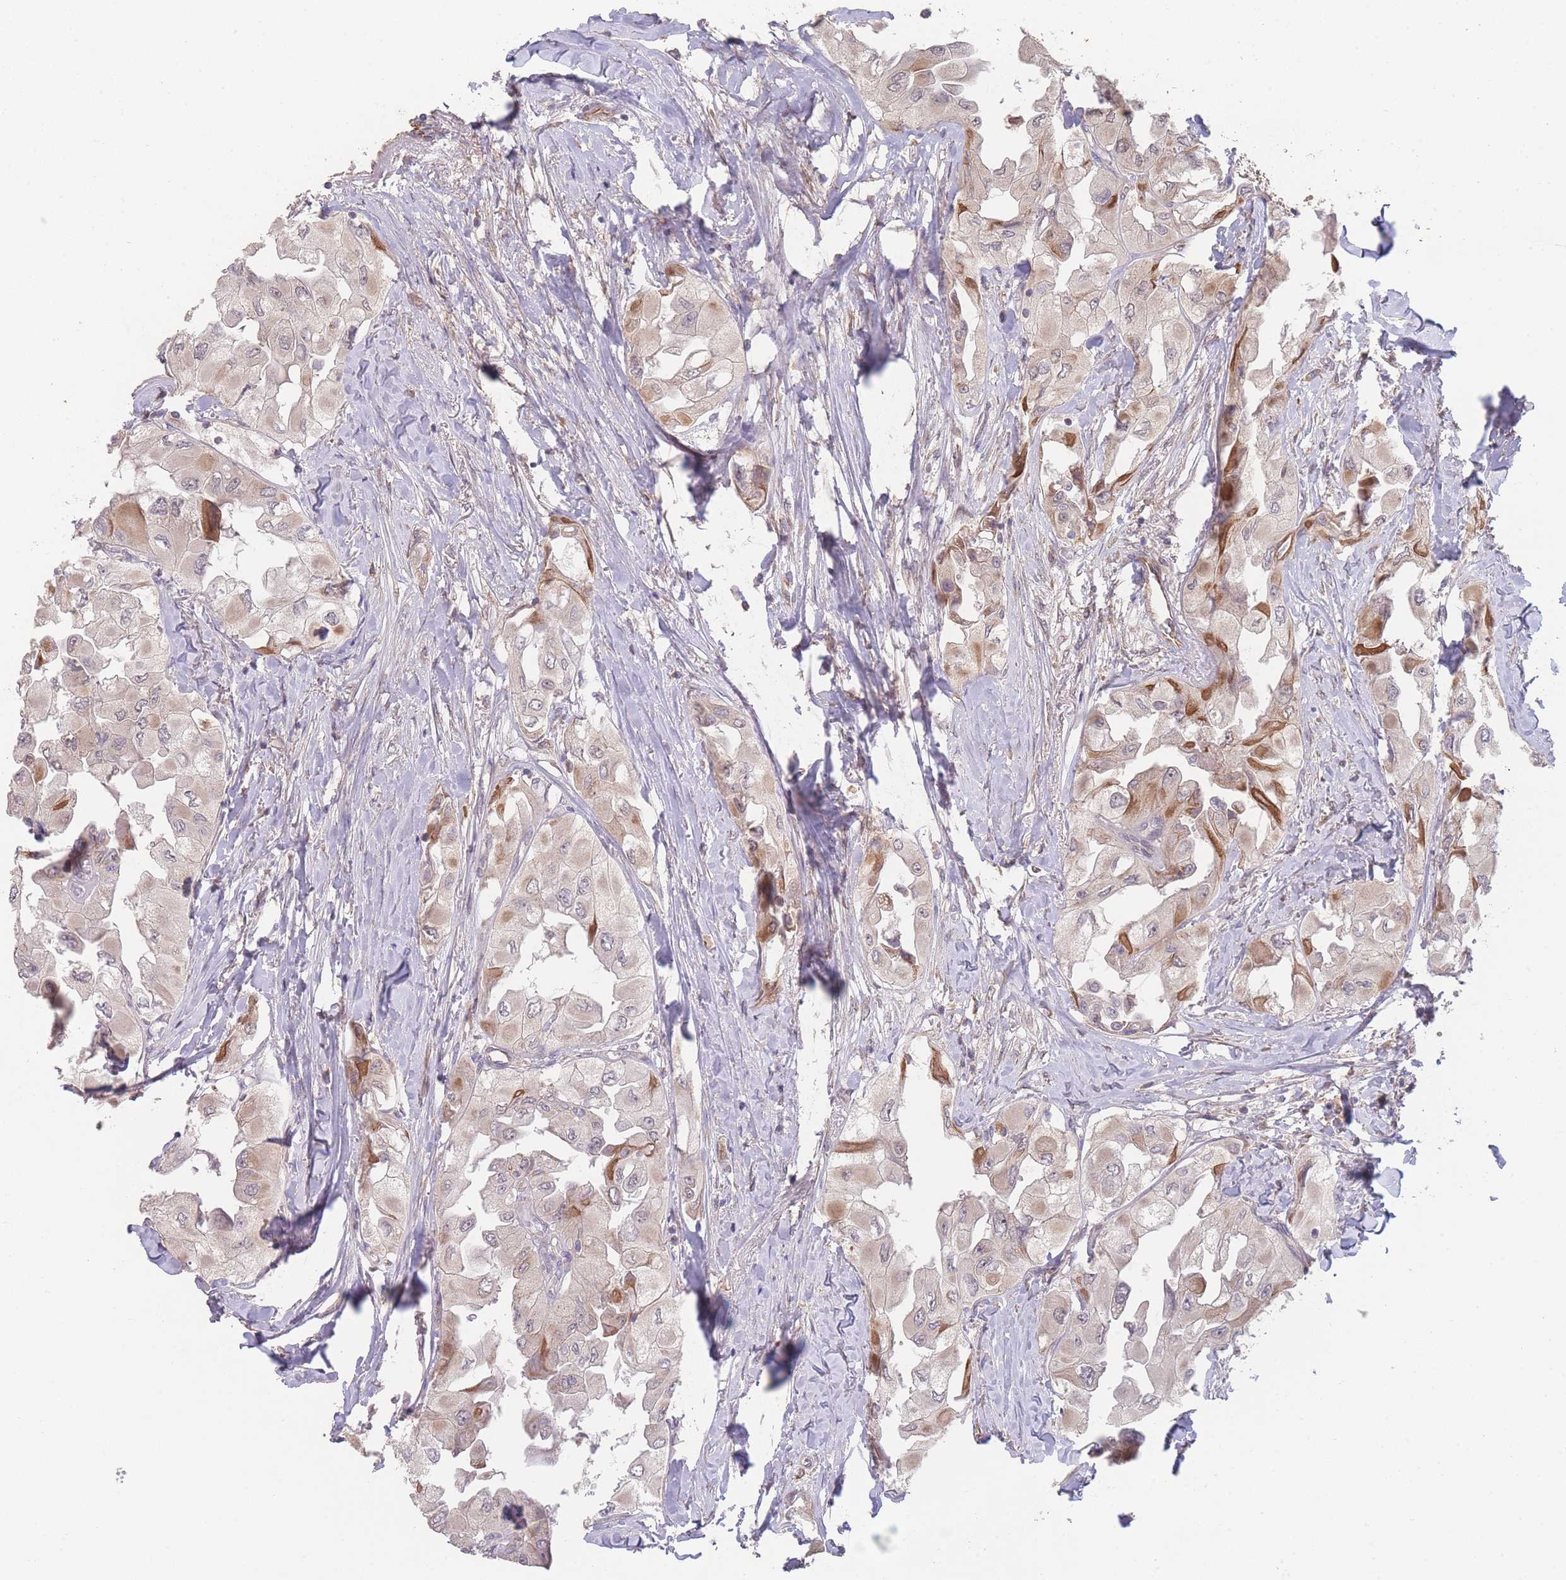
{"staining": {"intensity": "moderate", "quantity": "<25%", "location": "cytoplasmic/membranous"}, "tissue": "thyroid cancer", "cell_type": "Tumor cells", "image_type": "cancer", "snomed": [{"axis": "morphology", "description": "Normal tissue, NOS"}, {"axis": "morphology", "description": "Papillary adenocarcinoma, NOS"}, {"axis": "topography", "description": "Thyroid gland"}], "caption": "A low amount of moderate cytoplasmic/membranous positivity is identified in approximately <25% of tumor cells in thyroid cancer (papillary adenocarcinoma) tissue.", "gene": "PXMP4", "patient": {"sex": "female", "age": 59}}